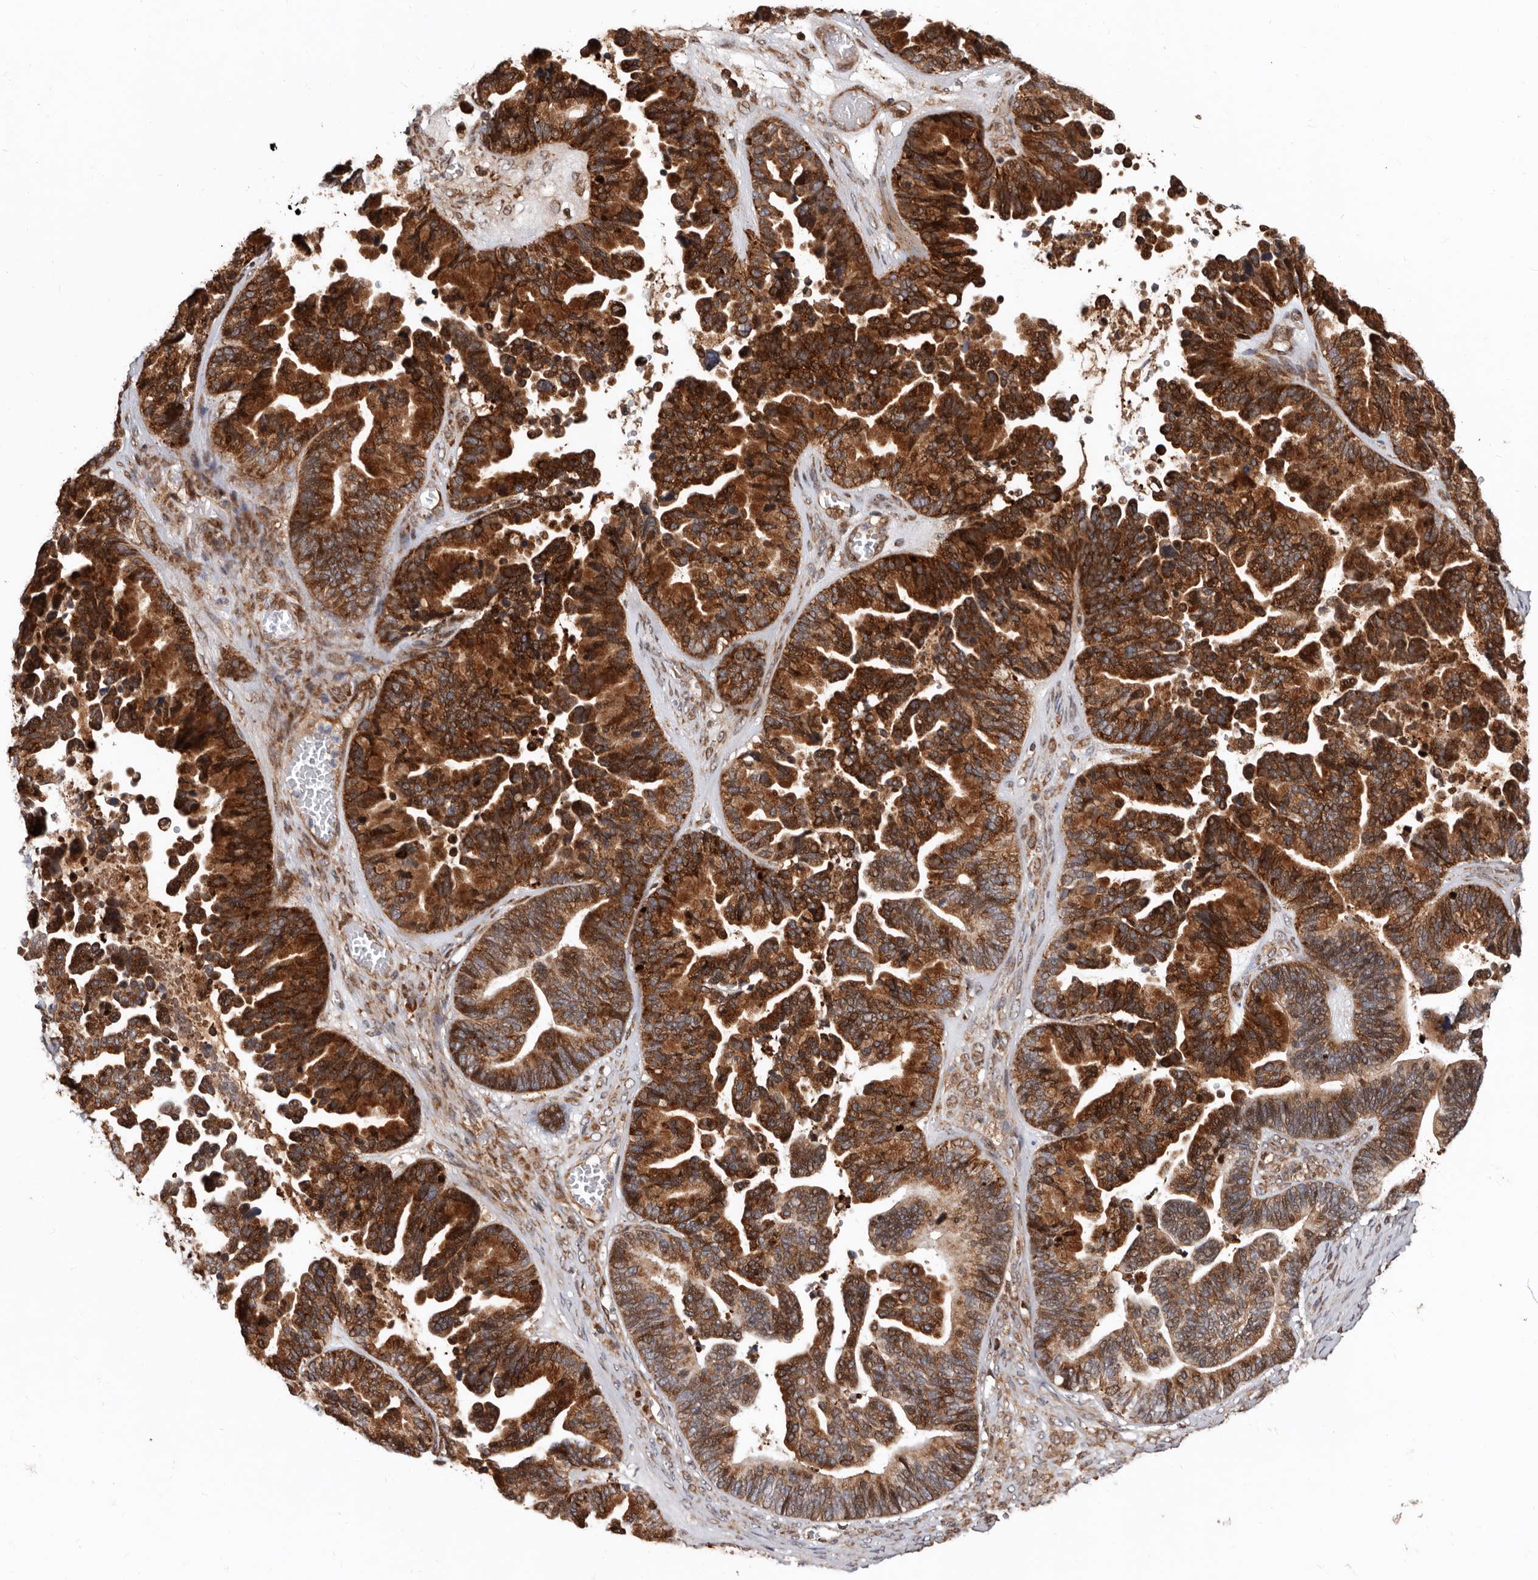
{"staining": {"intensity": "strong", "quantity": ">75%", "location": "cytoplasmic/membranous"}, "tissue": "ovarian cancer", "cell_type": "Tumor cells", "image_type": "cancer", "snomed": [{"axis": "morphology", "description": "Cystadenocarcinoma, serous, NOS"}, {"axis": "topography", "description": "Ovary"}], "caption": "Immunohistochemical staining of ovarian serous cystadenocarcinoma exhibits high levels of strong cytoplasmic/membranous expression in about >75% of tumor cells.", "gene": "WEE2", "patient": {"sex": "female", "age": 56}}